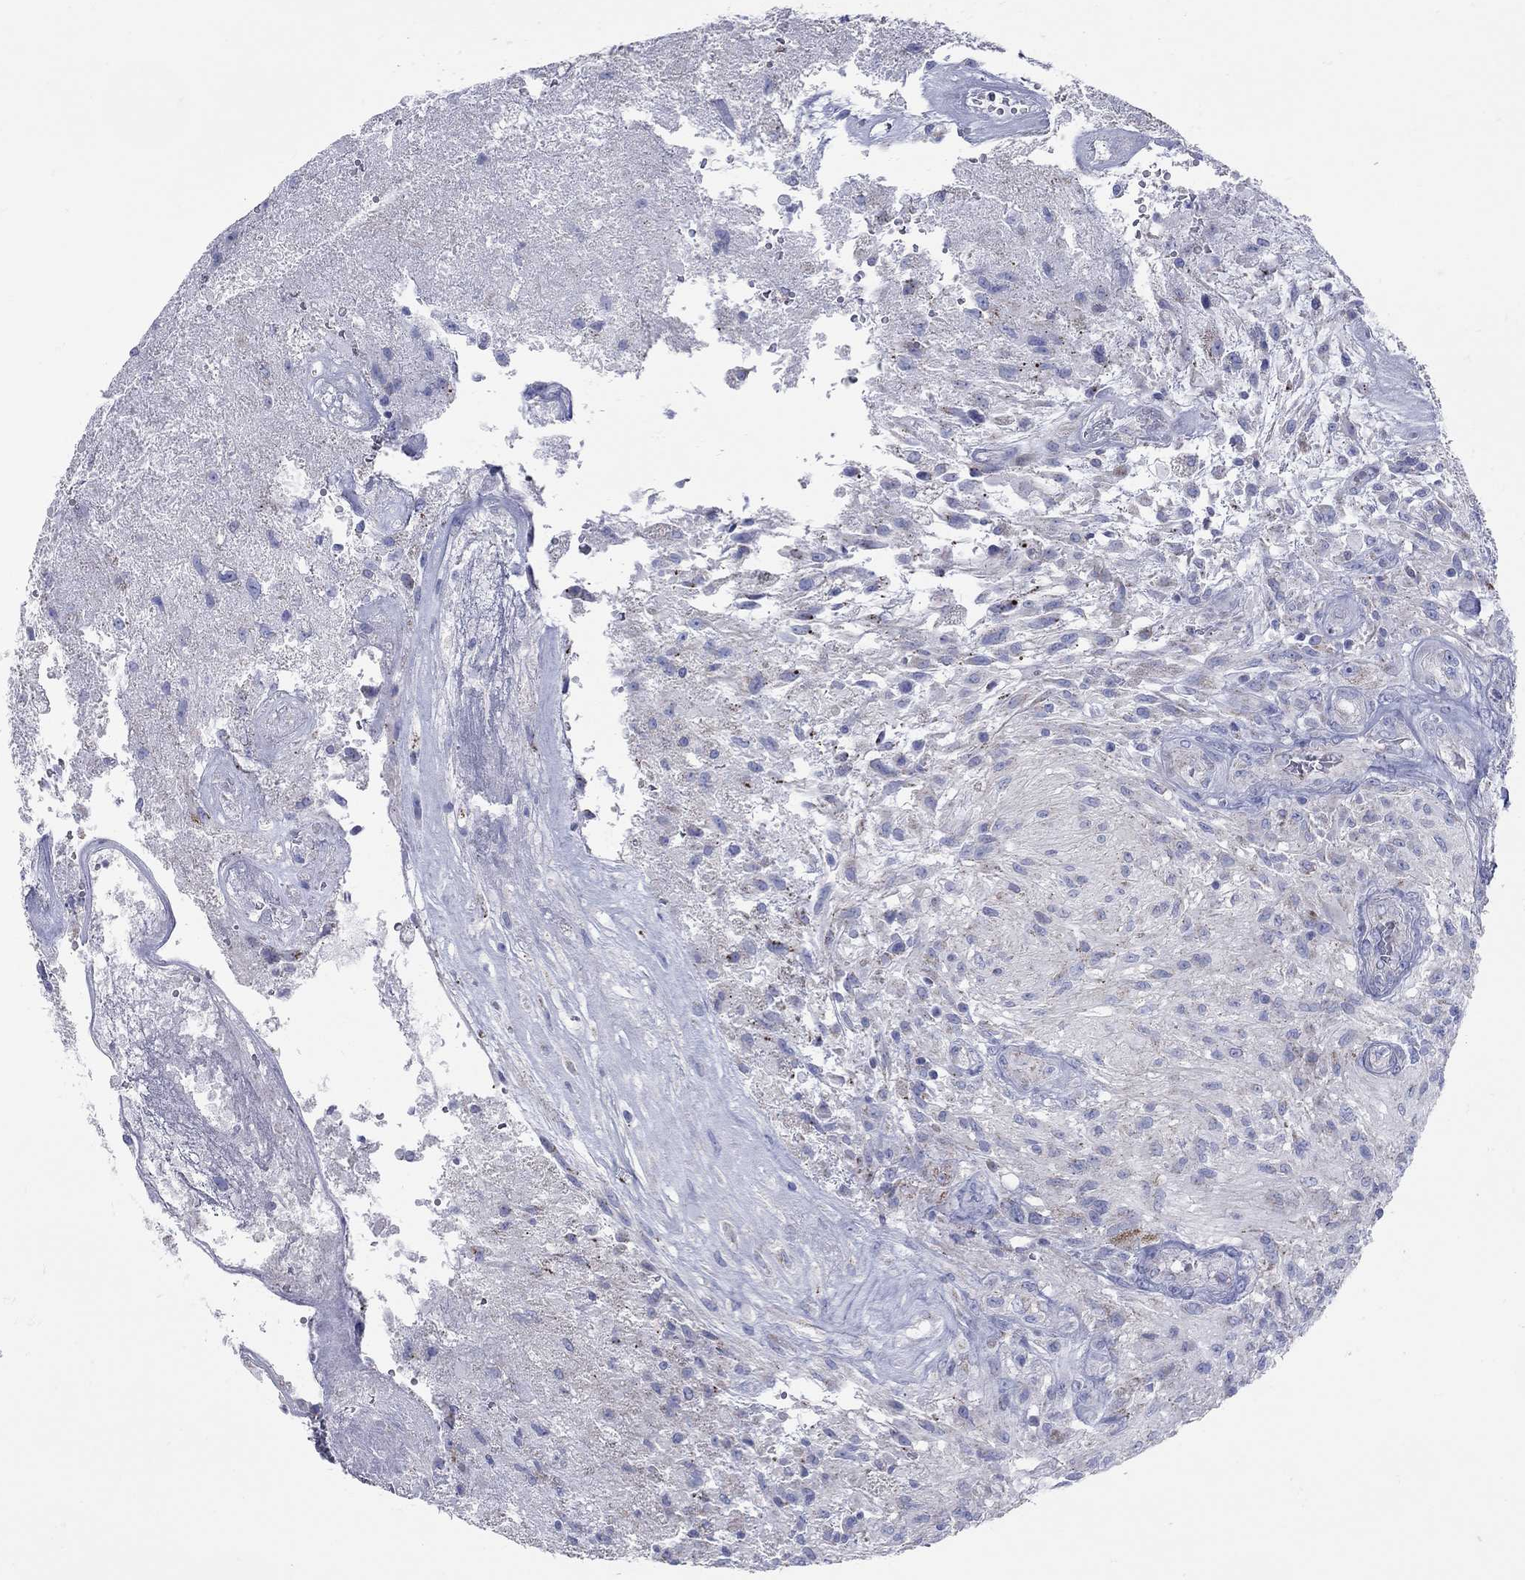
{"staining": {"intensity": "negative", "quantity": "none", "location": "none"}, "tissue": "glioma", "cell_type": "Tumor cells", "image_type": "cancer", "snomed": [{"axis": "morphology", "description": "Glioma, malignant, High grade"}, {"axis": "topography", "description": "Brain"}], "caption": "Human malignant high-grade glioma stained for a protein using immunohistochemistry (IHC) demonstrates no staining in tumor cells.", "gene": "PDZD3", "patient": {"sex": "male", "age": 56}}